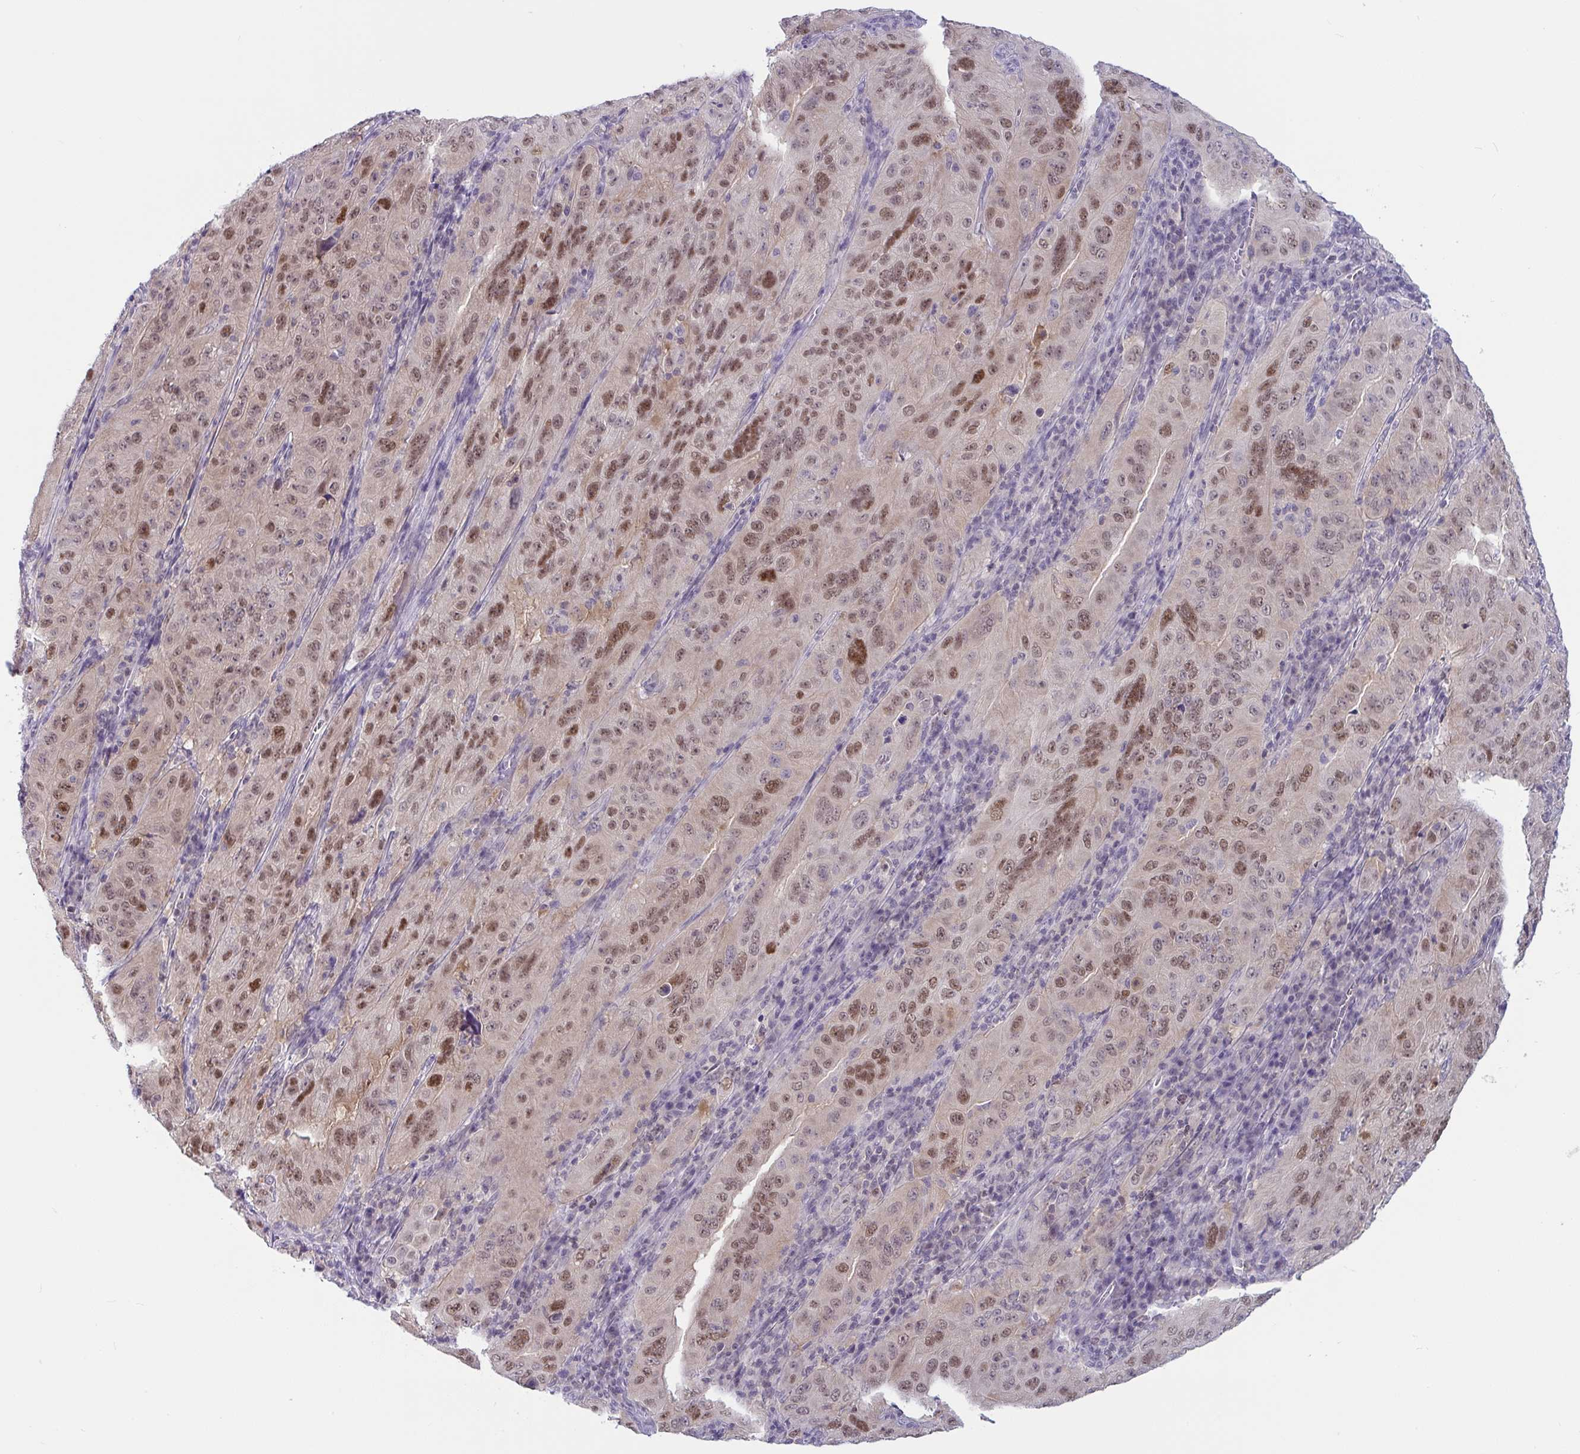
{"staining": {"intensity": "moderate", "quantity": "25%-75%", "location": "nuclear"}, "tissue": "pancreatic cancer", "cell_type": "Tumor cells", "image_type": "cancer", "snomed": [{"axis": "morphology", "description": "Adenocarcinoma, NOS"}, {"axis": "topography", "description": "Pancreas"}], "caption": "Pancreatic adenocarcinoma tissue displays moderate nuclear positivity in approximately 25%-75% of tumor cells The protein is shown in brown color, while the nuclei are stained blue.", "gene": "TSN", "patient": {"sex": "male", "age": 63}}